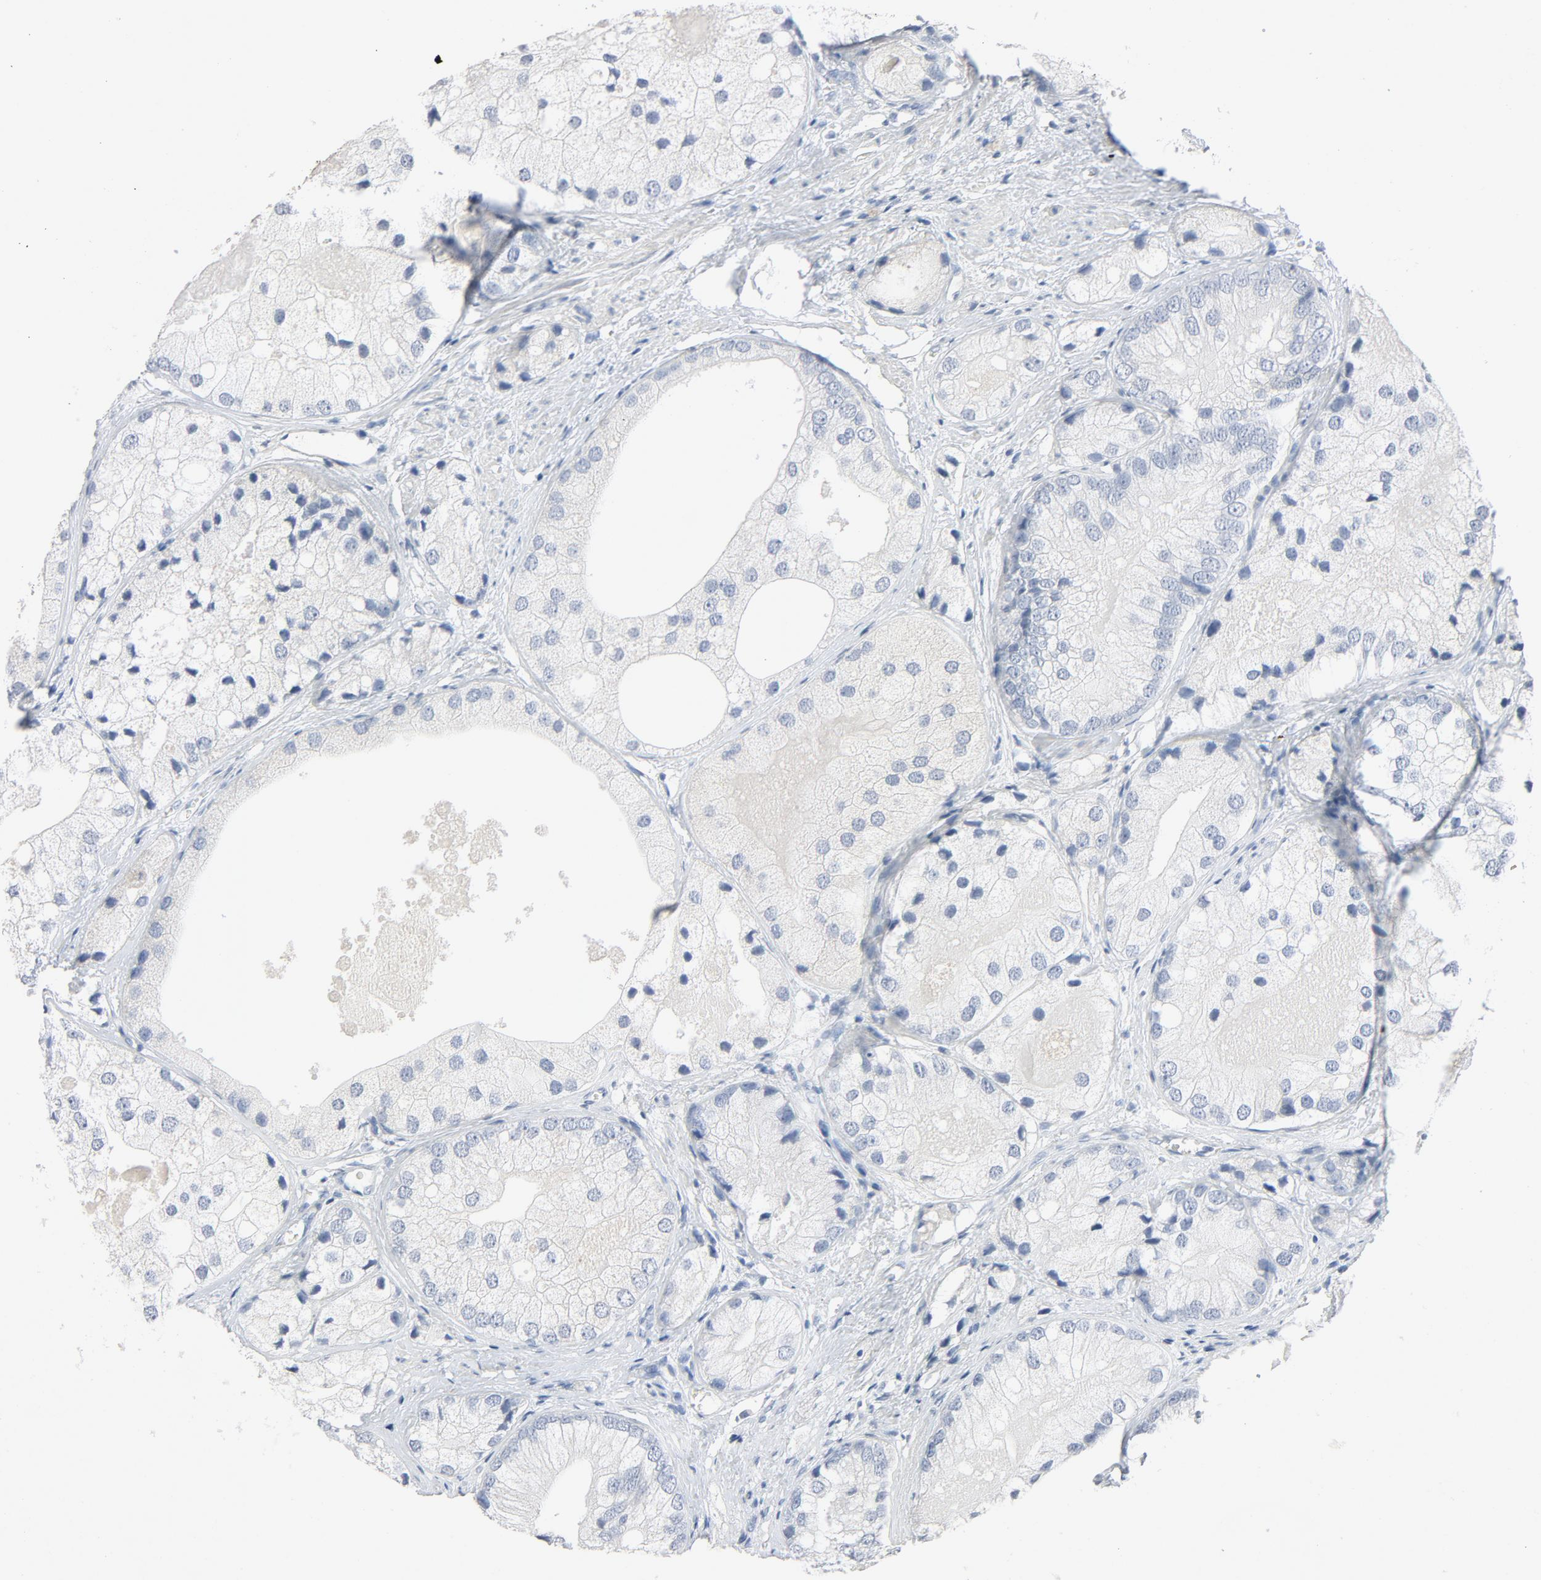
{"staining": {"intensity": "negative", "quantity": "none", "location": "none"}, "tissue": "prostate cancer", "cell_type": "Tumor cells", "image_type": "cancer", "snomed": [{"axis": "morphology", "description": "Adenocarcinoma, Low grade"}, {"axis": "topography", "description": "Prostate"}], "caption": "IHC of prostate cancer displays no positivity in tumor cells. Brightfield microscopy of IHC stained with DAB (brown) and hematoxylin (blue), captured at high magnification.", "gene": "ZCCHC13", "patient": {"sex": "male", "age": 69}}